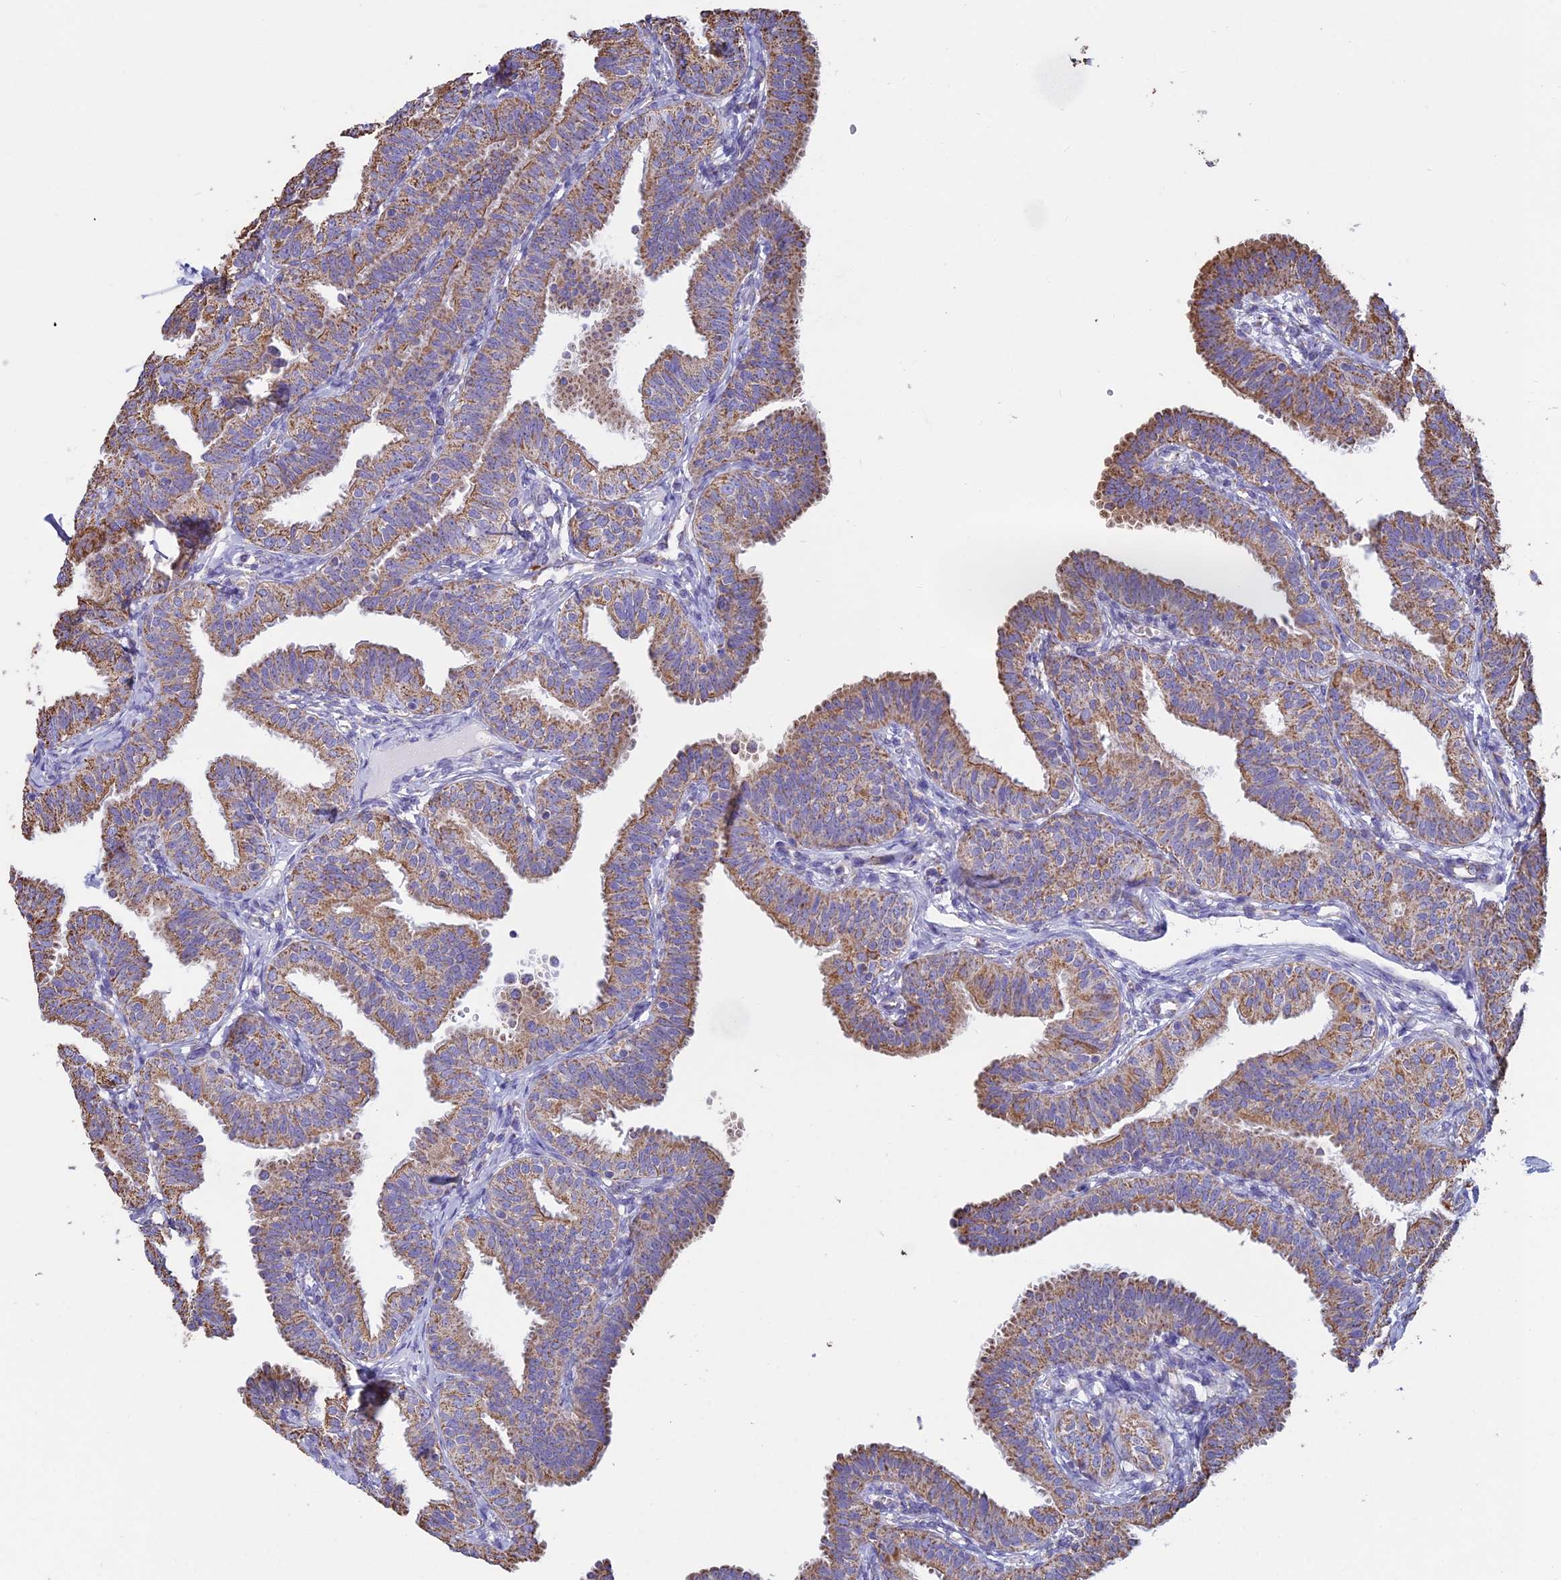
{"staining": {"intensity": "moderate", "quantity": ">75%", "location": "cytoplasmic/membranous"}, "tissue": "fallopian tube", "cell_type": "Glandular cells", "image_type": "normal", "snomed": [{"axis": "morphology", "description": "Normal tissue, NOS"}, {"axis": "topography", "description": "Fallopian tube"}], "caption": "Fallopian tube was stained to show a protein in brown. There is medium levels of moderate cytoplasmic/membranous expression in approximately >75% of glandular cells. (Brightfield microscopy of DAB IHC at high magnification).", "gene": "OR2W3", "patient": {"sex": "female", "age": 35}}